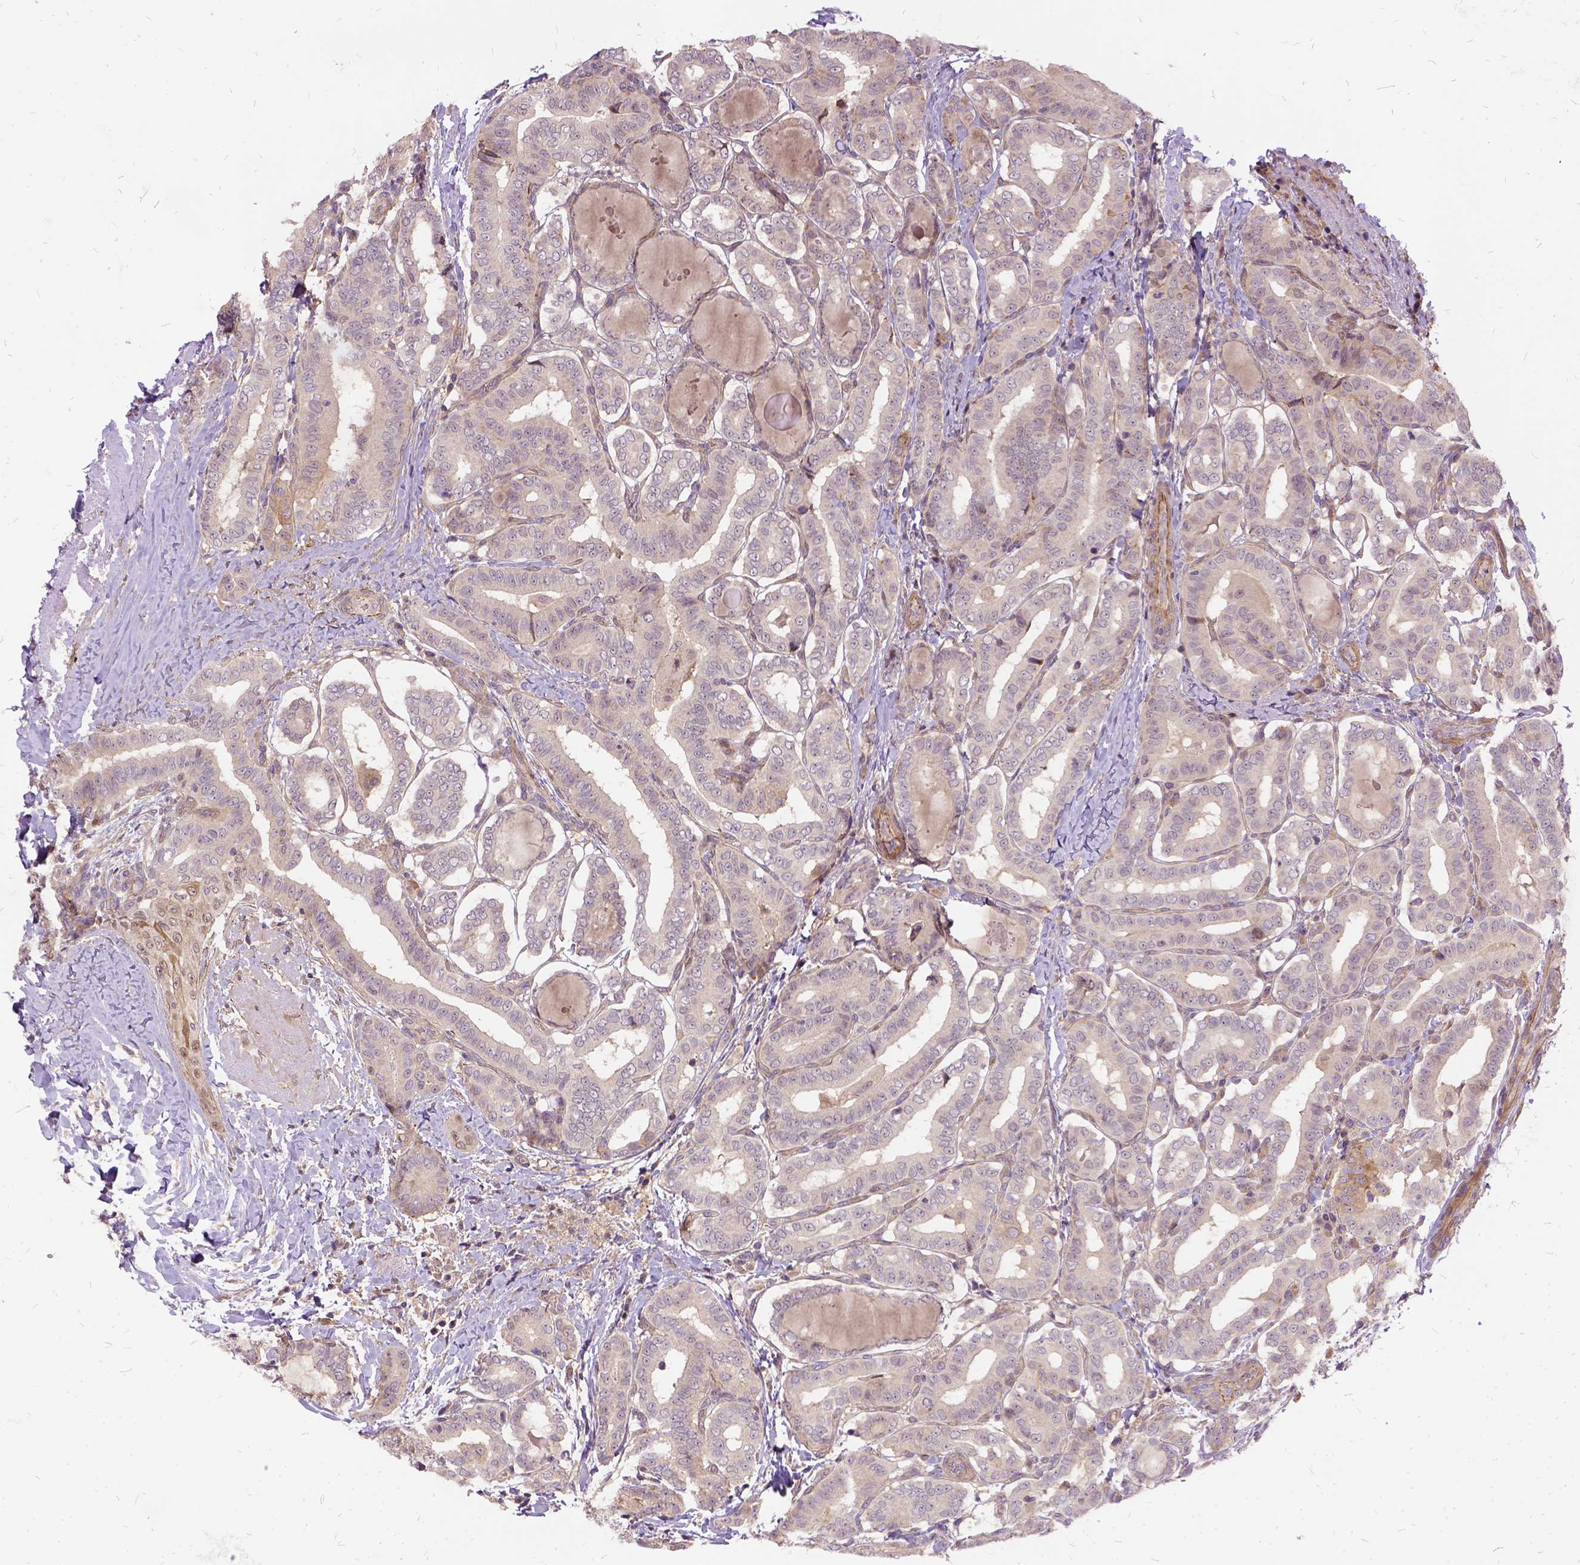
{"staining": {"intensity": "negative", "quantity": "none", "location": "none"}, "tissue": "thyroid cancer", "cell_type": "Tumor cells", "image_type": "cancer", "snomed": [{"axis": "morphology", "description": "Papillary adenocarcinoma, NOS"}, {"axis": "morphology", "description": "Papillary adenoma metastatic"}, {"axis": "topography", "description": "Thyroid gland"}], "caption": "An immunohistochemistry photomicrograph of thyroid papillary adenoma metastatic is shown. There is no staining in tumor cells of thyroid papillary adenoma metastatic.", "gene": "ILRUN", "patient": {"sex": "female", "age": 50}}